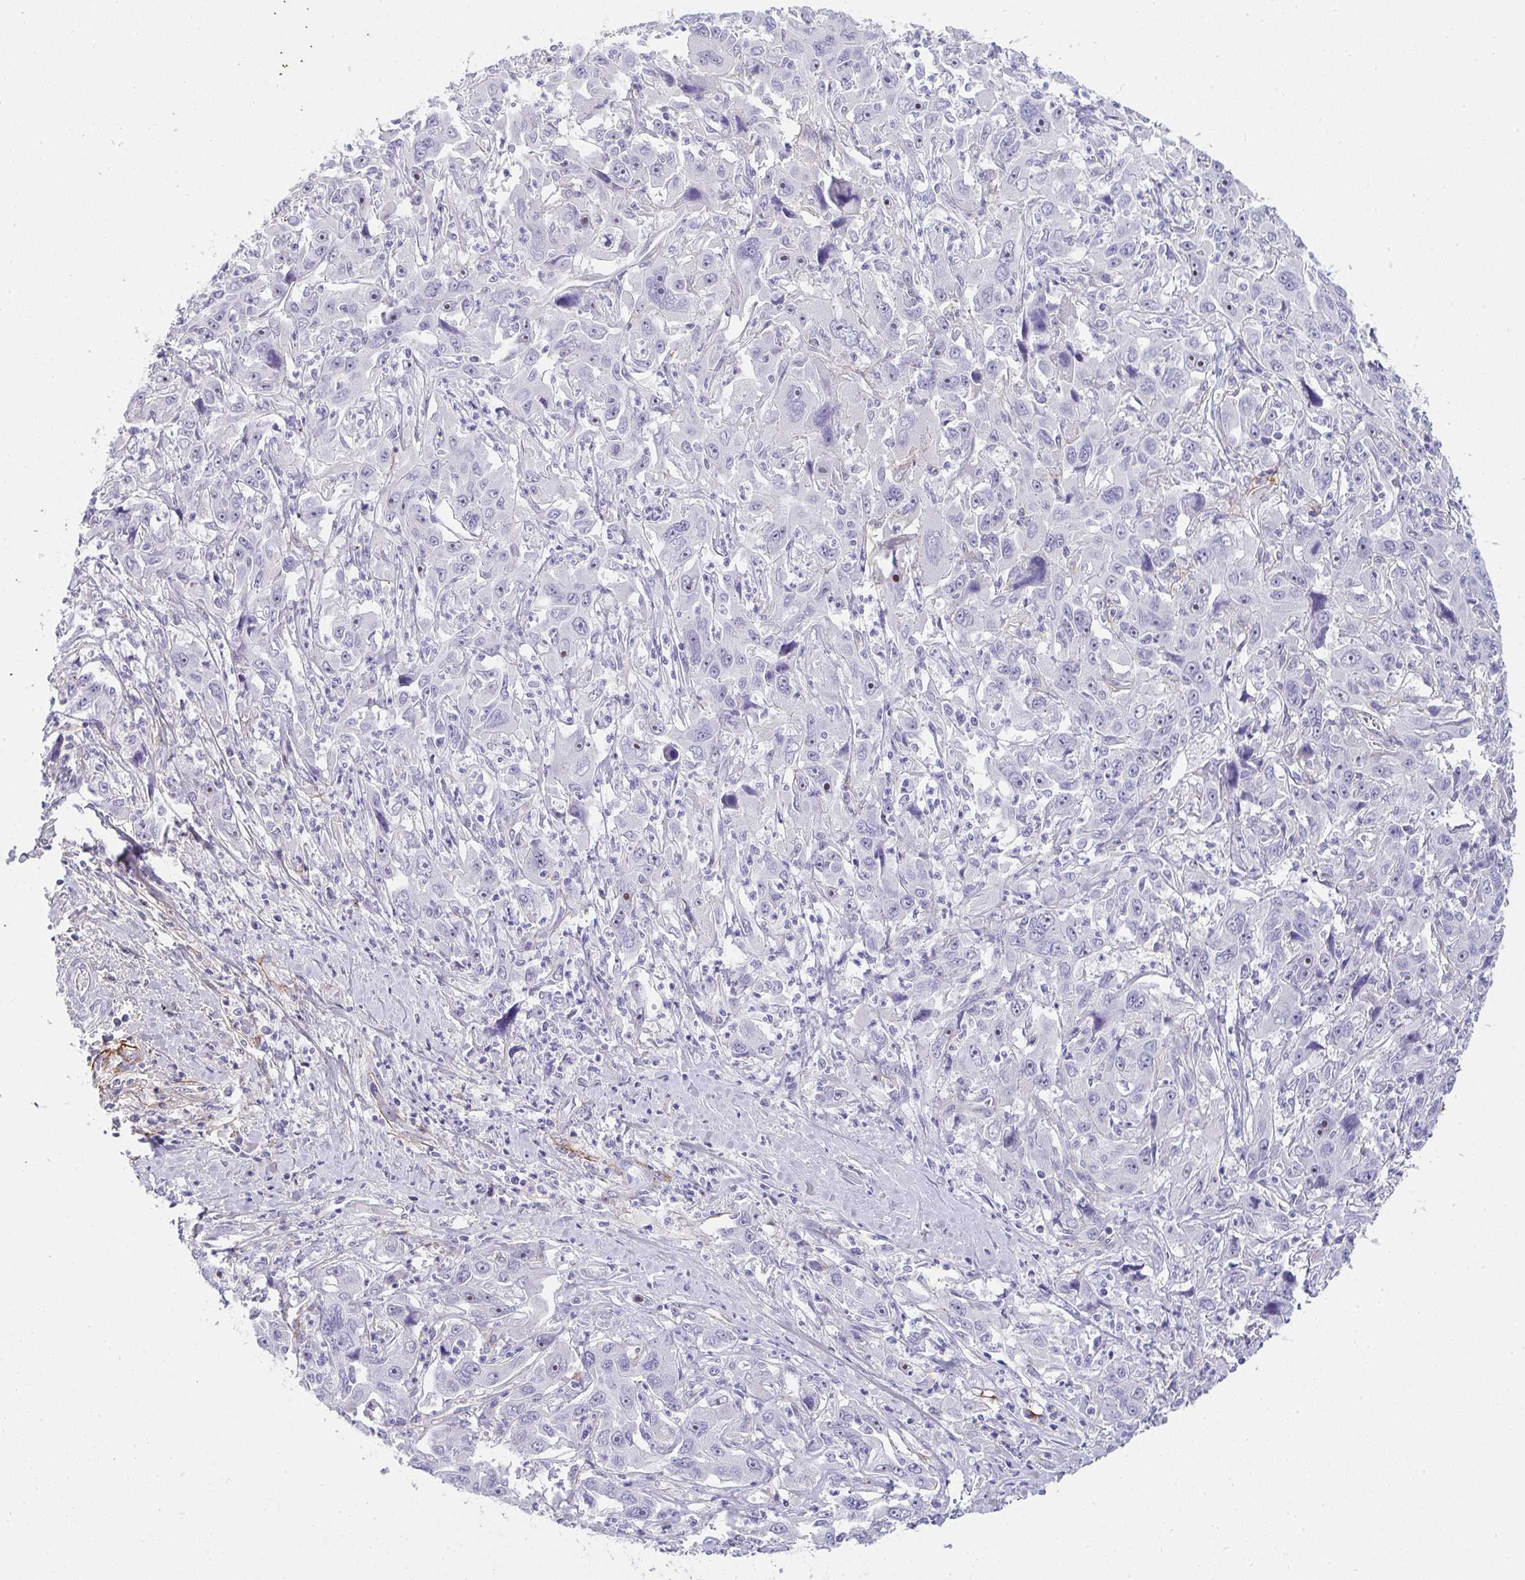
{"staining": {"intensity": "negative", "quantity": "none", "location": "none"}, "tissue": "liver cancer", "cell_type": "Tumor cells", "image_type": "cancer", "snomed": [{"axis": "morphology", "description": "Carcinoma, Hepatocellular, NOS"}, {"axis": "topography", "description": "Liver"}], "caption": "Immunohistochemistry photomicrograph of neoplastic tissue: human hepatocellular carcinoma (liver) stained with DAB exhibits no significant protein staining in tumor cells.", "gene": "LHFPL6", "patient": {"sex": "male", "age": 63}}